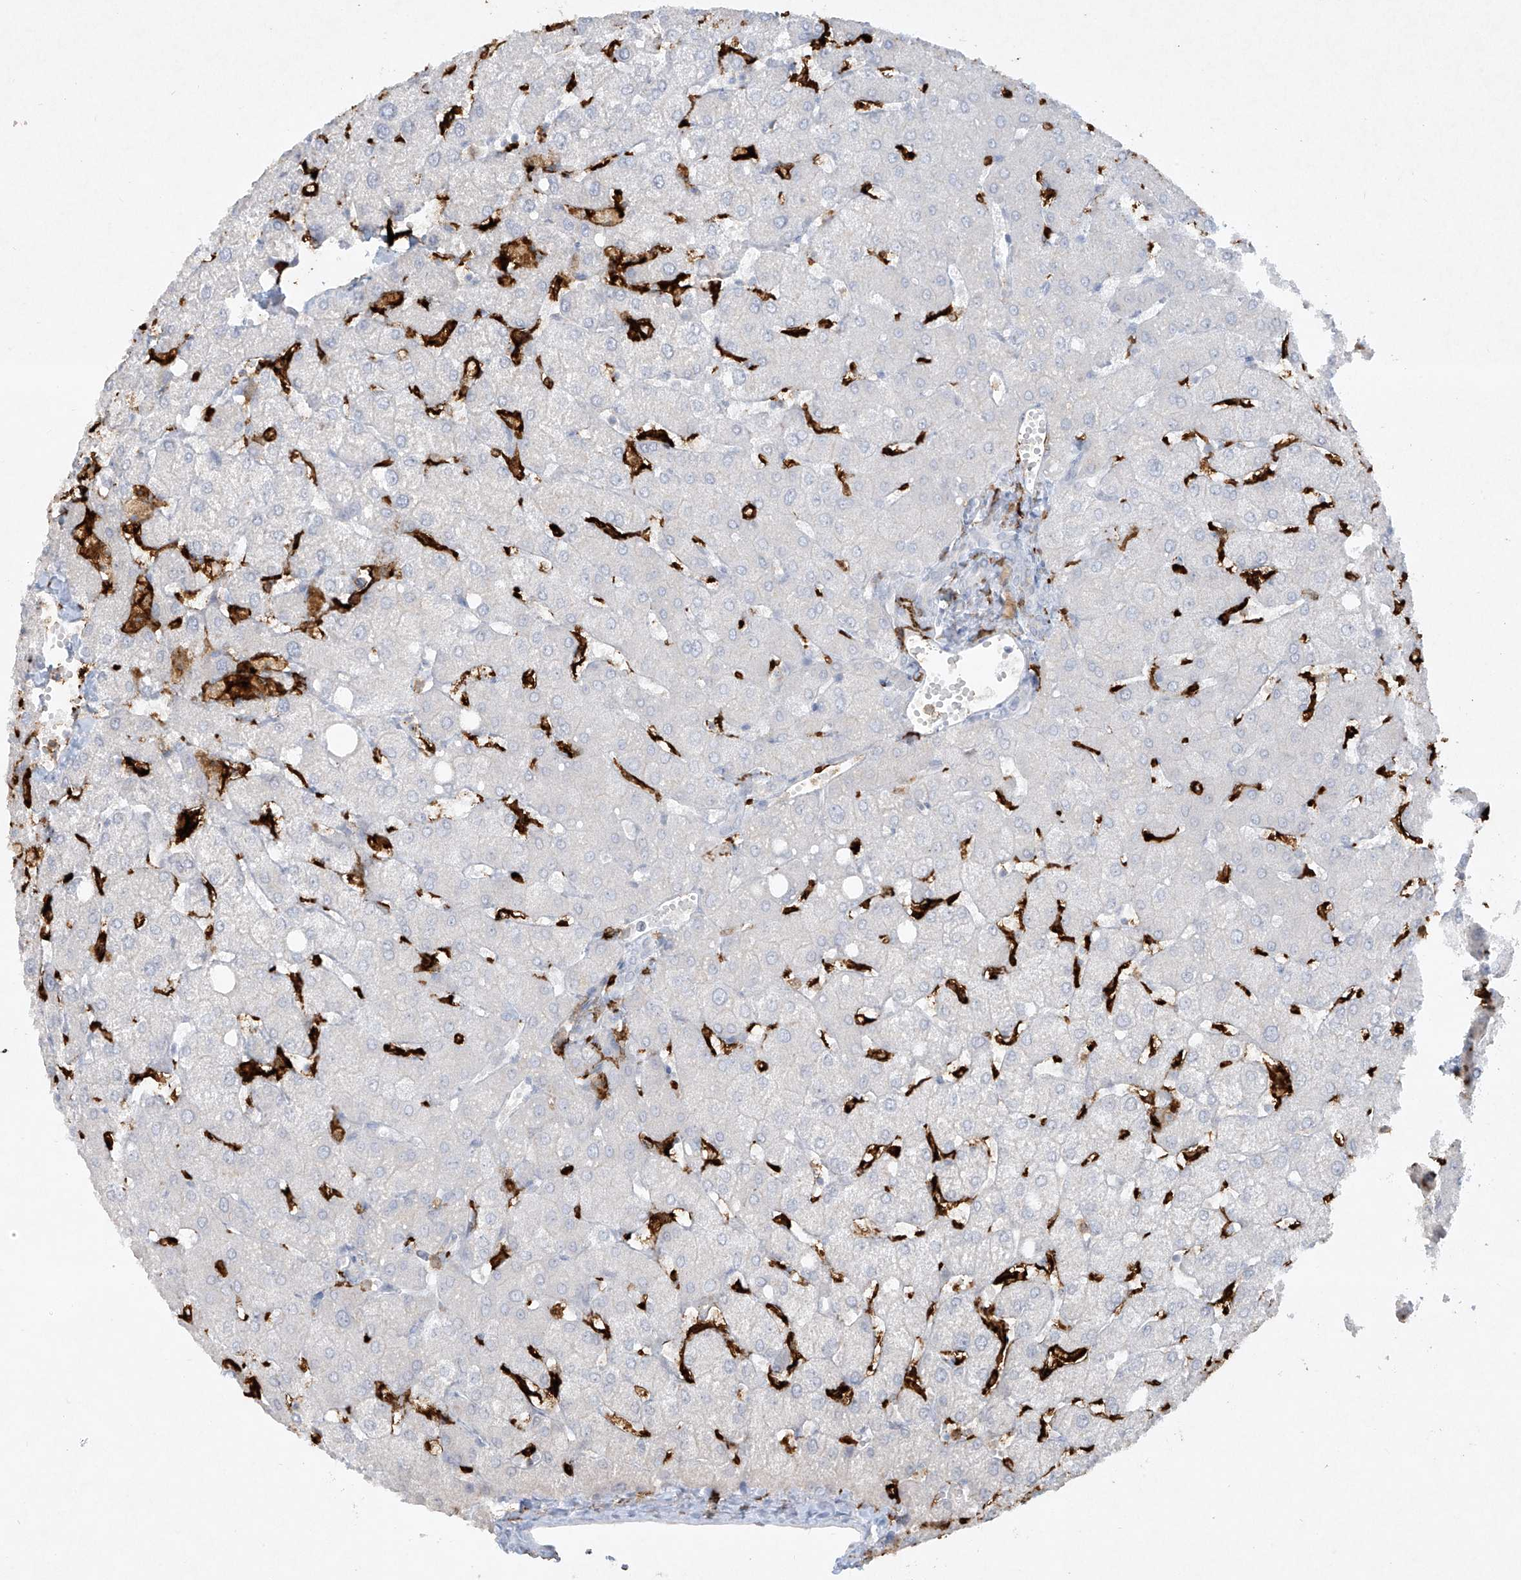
{"staining": {"intensity": "negative", "quantity": "none", "location": "none"}, "tissue": "liver", "cell_type": "Cholangiocytes", "image_type": "normal", "snomed": [{"axis": "morphology", "description": "Normal tissue, NOS"}, {"axis": "topography", "description": "Liver"}], "caption": "Liver was stained to show a protein in brown. There is no significant expression in cholangiocytes. The staining is performed using DAB brown chromogen with nuclei counter-stained in using hematoxylin.", "gene": "FCGR3A", "patient": {"sex": "female", "age": 54}}